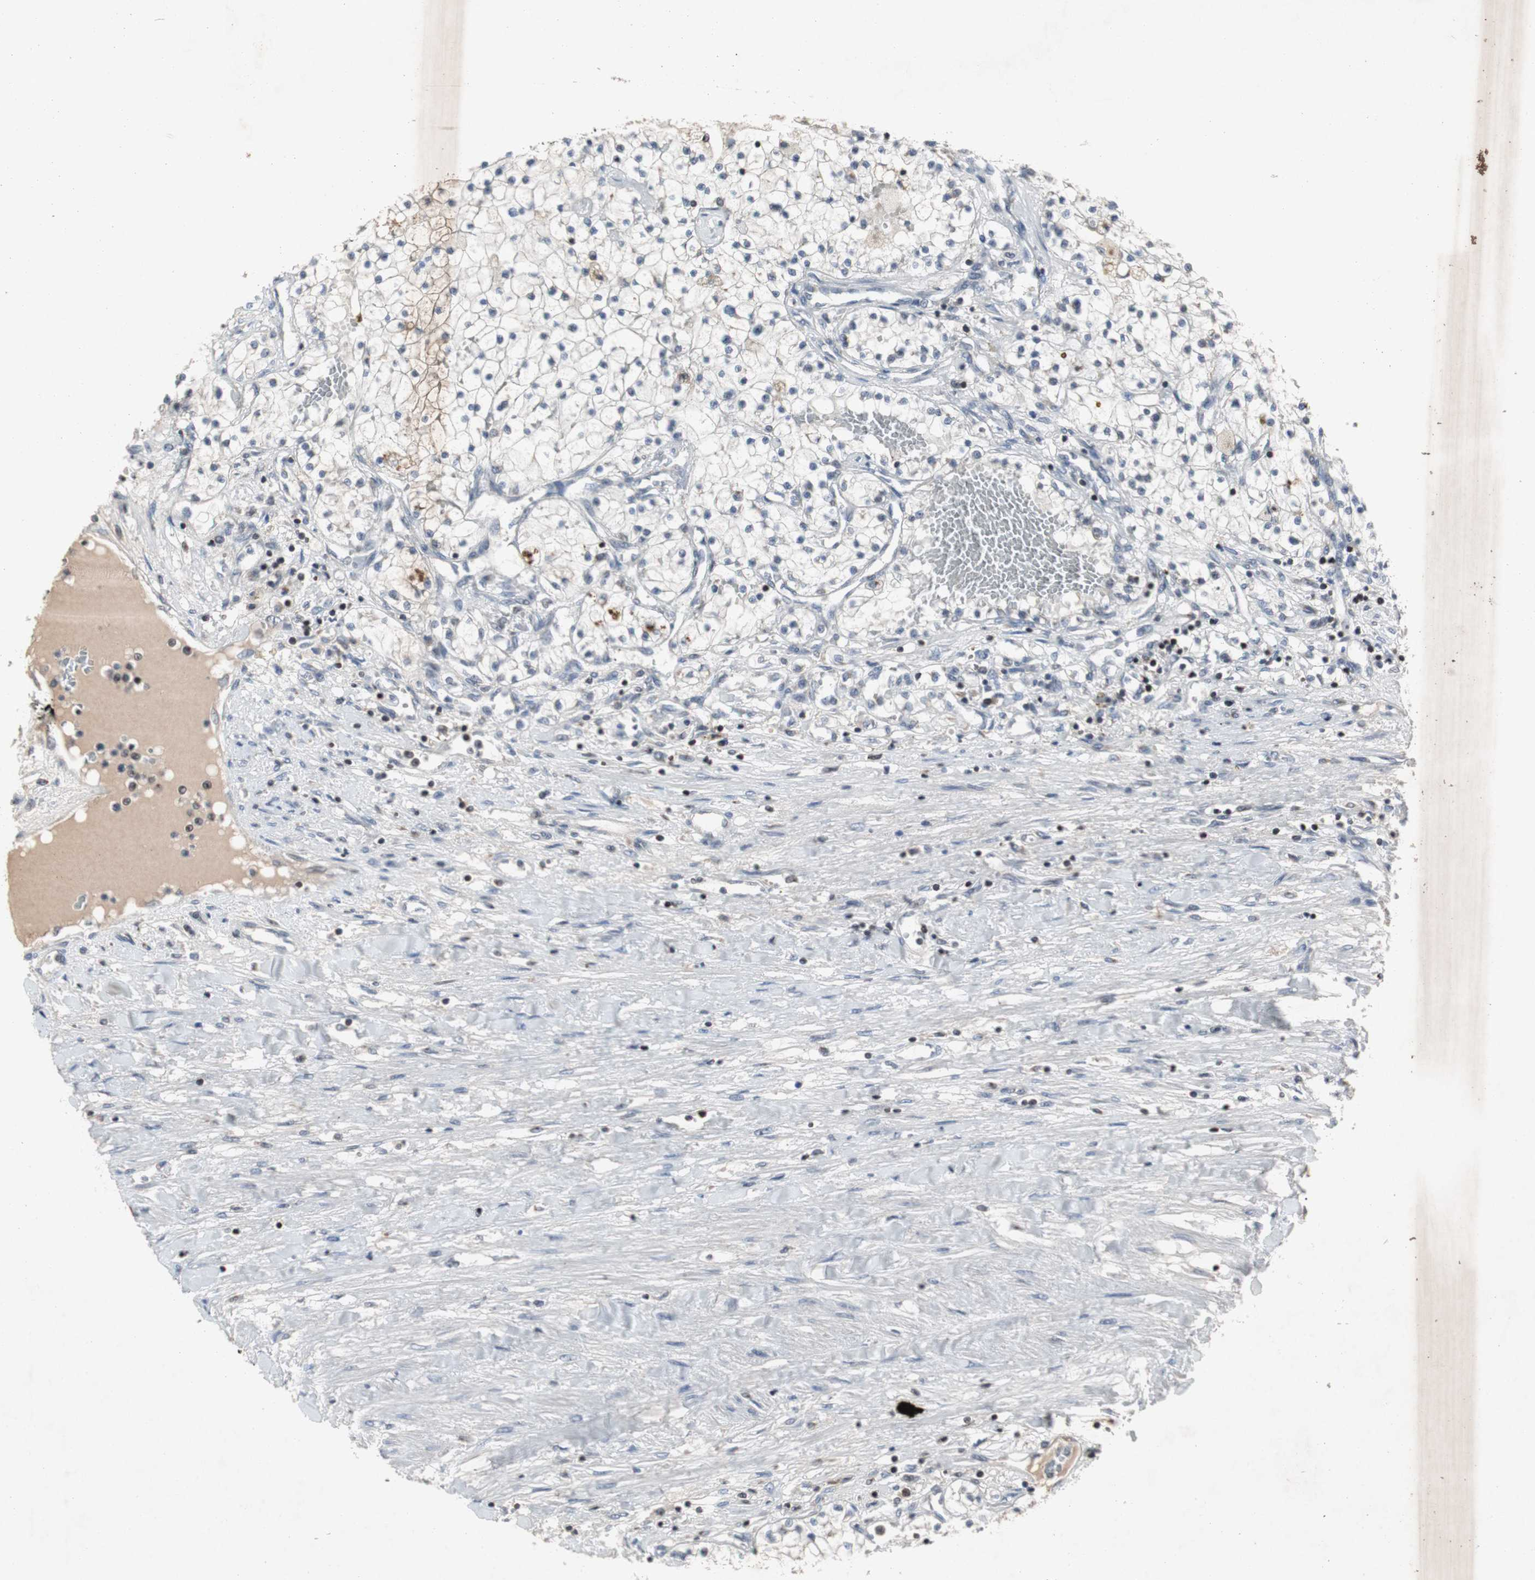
{"staining": {"intensity": "negative", "quantity": "none", "location": "none"}, "tissue": "renal cancer", "cell_type": "Tumor cells", "image_type": "cancer", "snomed": [{"axis": "morphology", "description": "Adenocarcinoma, NOS"}, {"axis": "topography", "description": "Kidney"}], "caption": "The photomicrograph exhibits no significant positivity in tumor cells of adenocarcinoma (renal).", "gene": "ZNF396", "patient": {"sex": "male", "age": 68}}